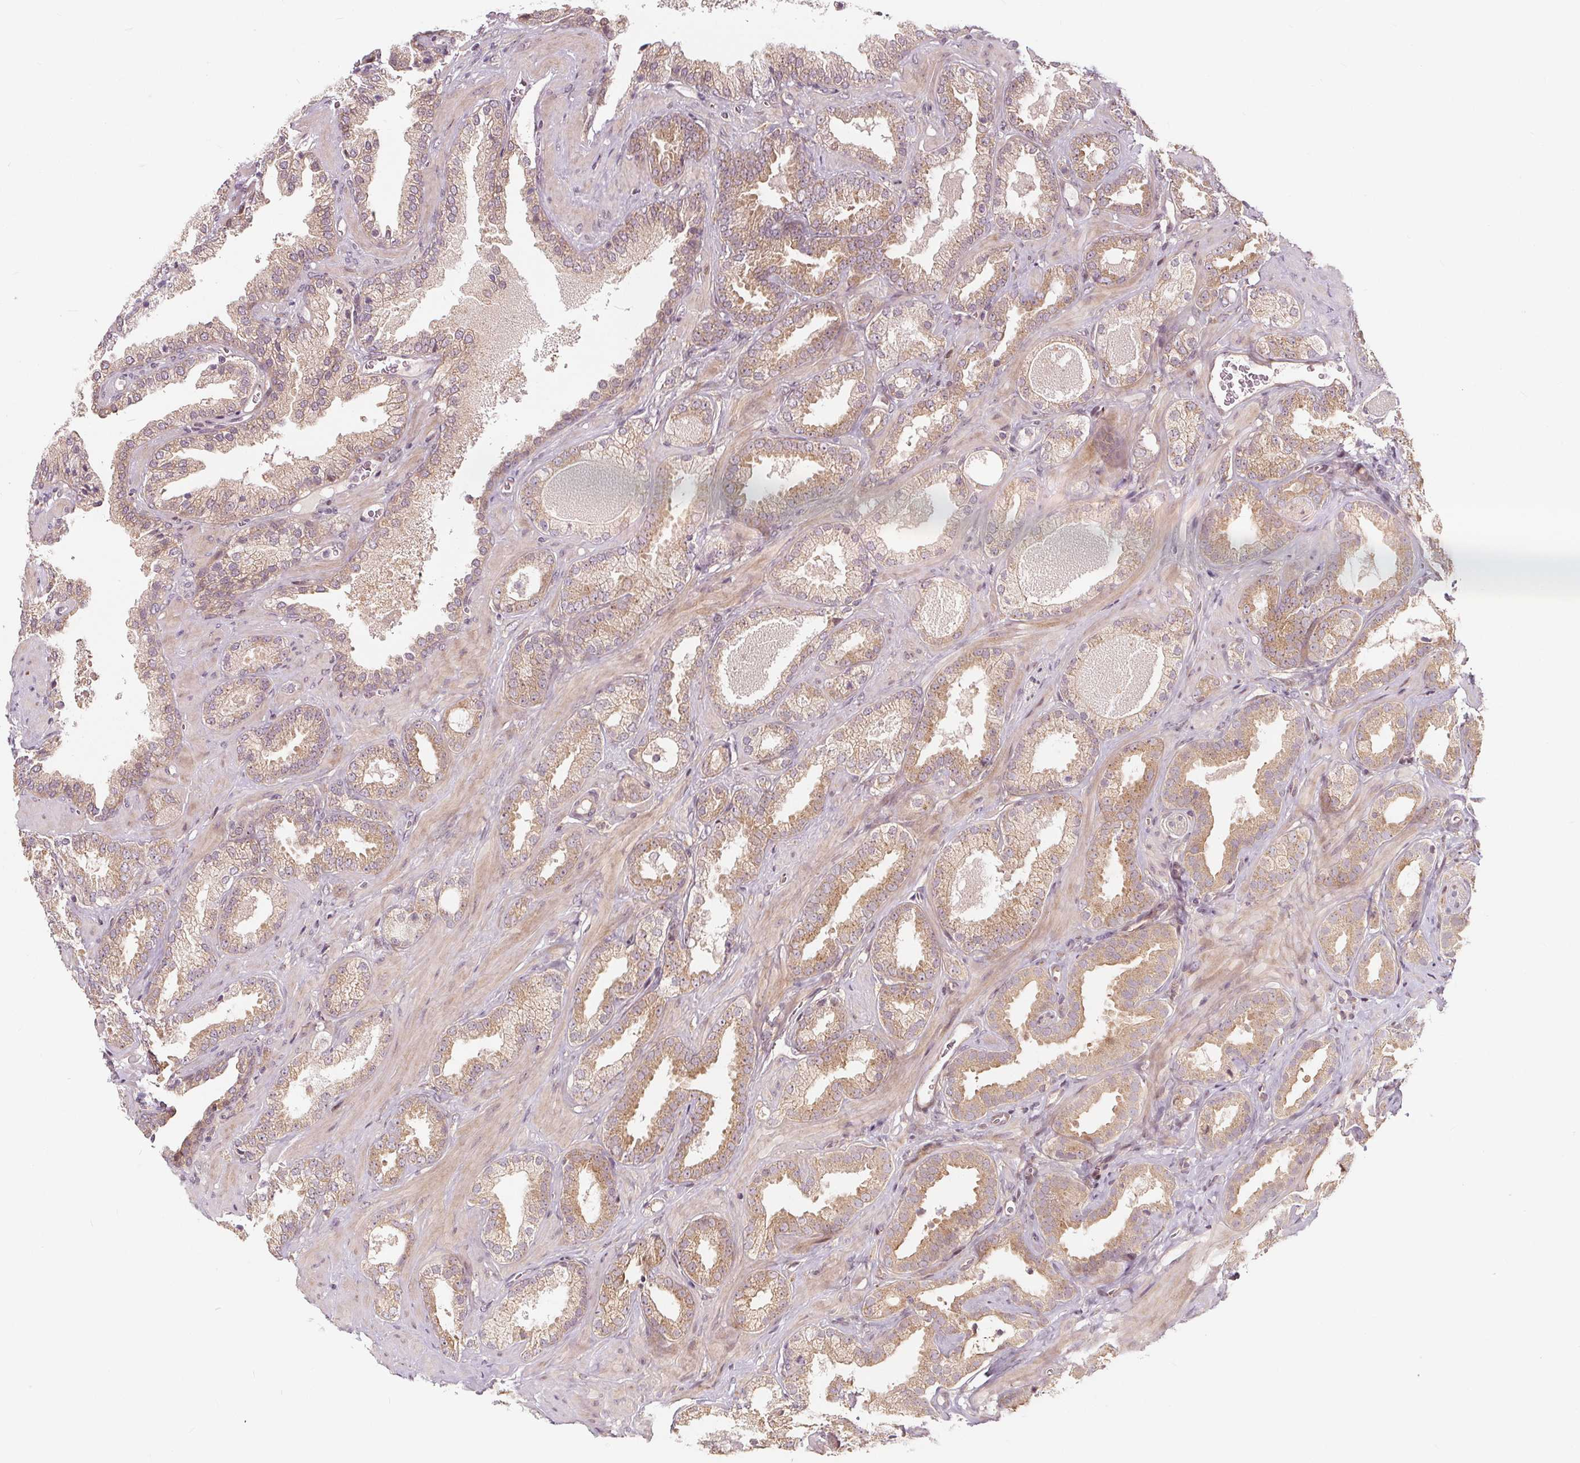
{"staining": {"intensity": "weak", "quantity": ">75%", "location": "cytoplasmic/membranous"}, "tissue": "prostate cancer", "cell_type": "Tumor cells", "image_type": "cancer", "snomed": [{"axis": "morphology", "description": "Adenocarcinoma, Low grade"}, {"axis": "topography", "description": "Prostate"}], "caption": "Protein expression analysis of prostate cancer demonstrates weak cytoplasmic/membranous expression in approximately >75% of tumor cells.", "gene": "AKT1S1", "patient": {"sex": "male", "age": 62}}